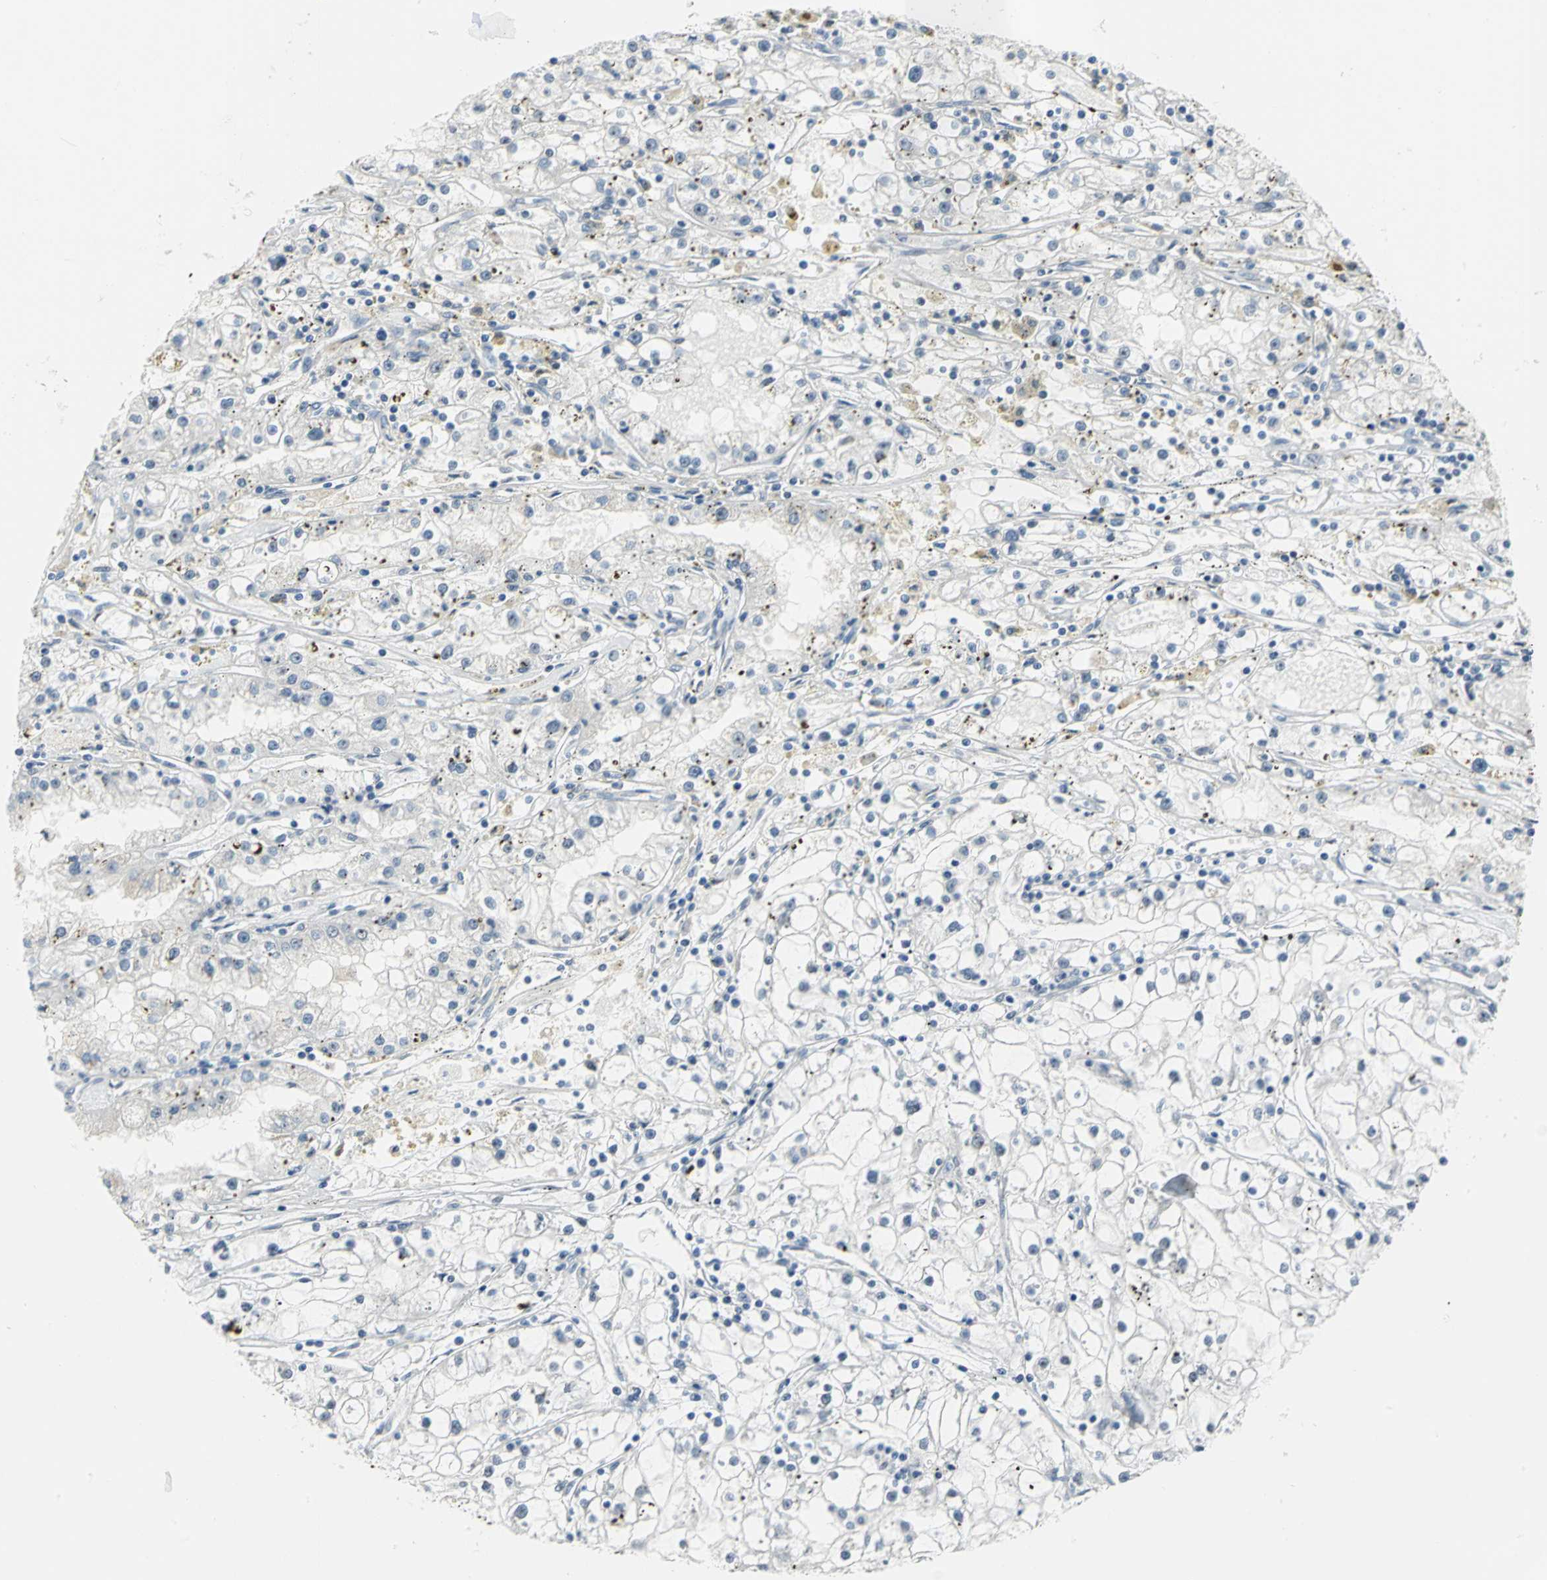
{"staining": {"intensity": "negative", "quantity": "none", "location": "none"}, "tissue": "renal cancer", "cell_type": "Tumor cells", "image_type": "cancer", "snomed": [{"axis": "morphology", "description": "Adenocarcinoma, NOS"}, {"axis": "topography", "description": "Kidney"}], "caption": "Immunohistochemistry photomicrograph of human renal adenocarcinoma stained for a protein (brown), which displays no positivity in tumor cells.", "gene": "MYBBP1A", "patient": {"sex": "male", "age": 56}}